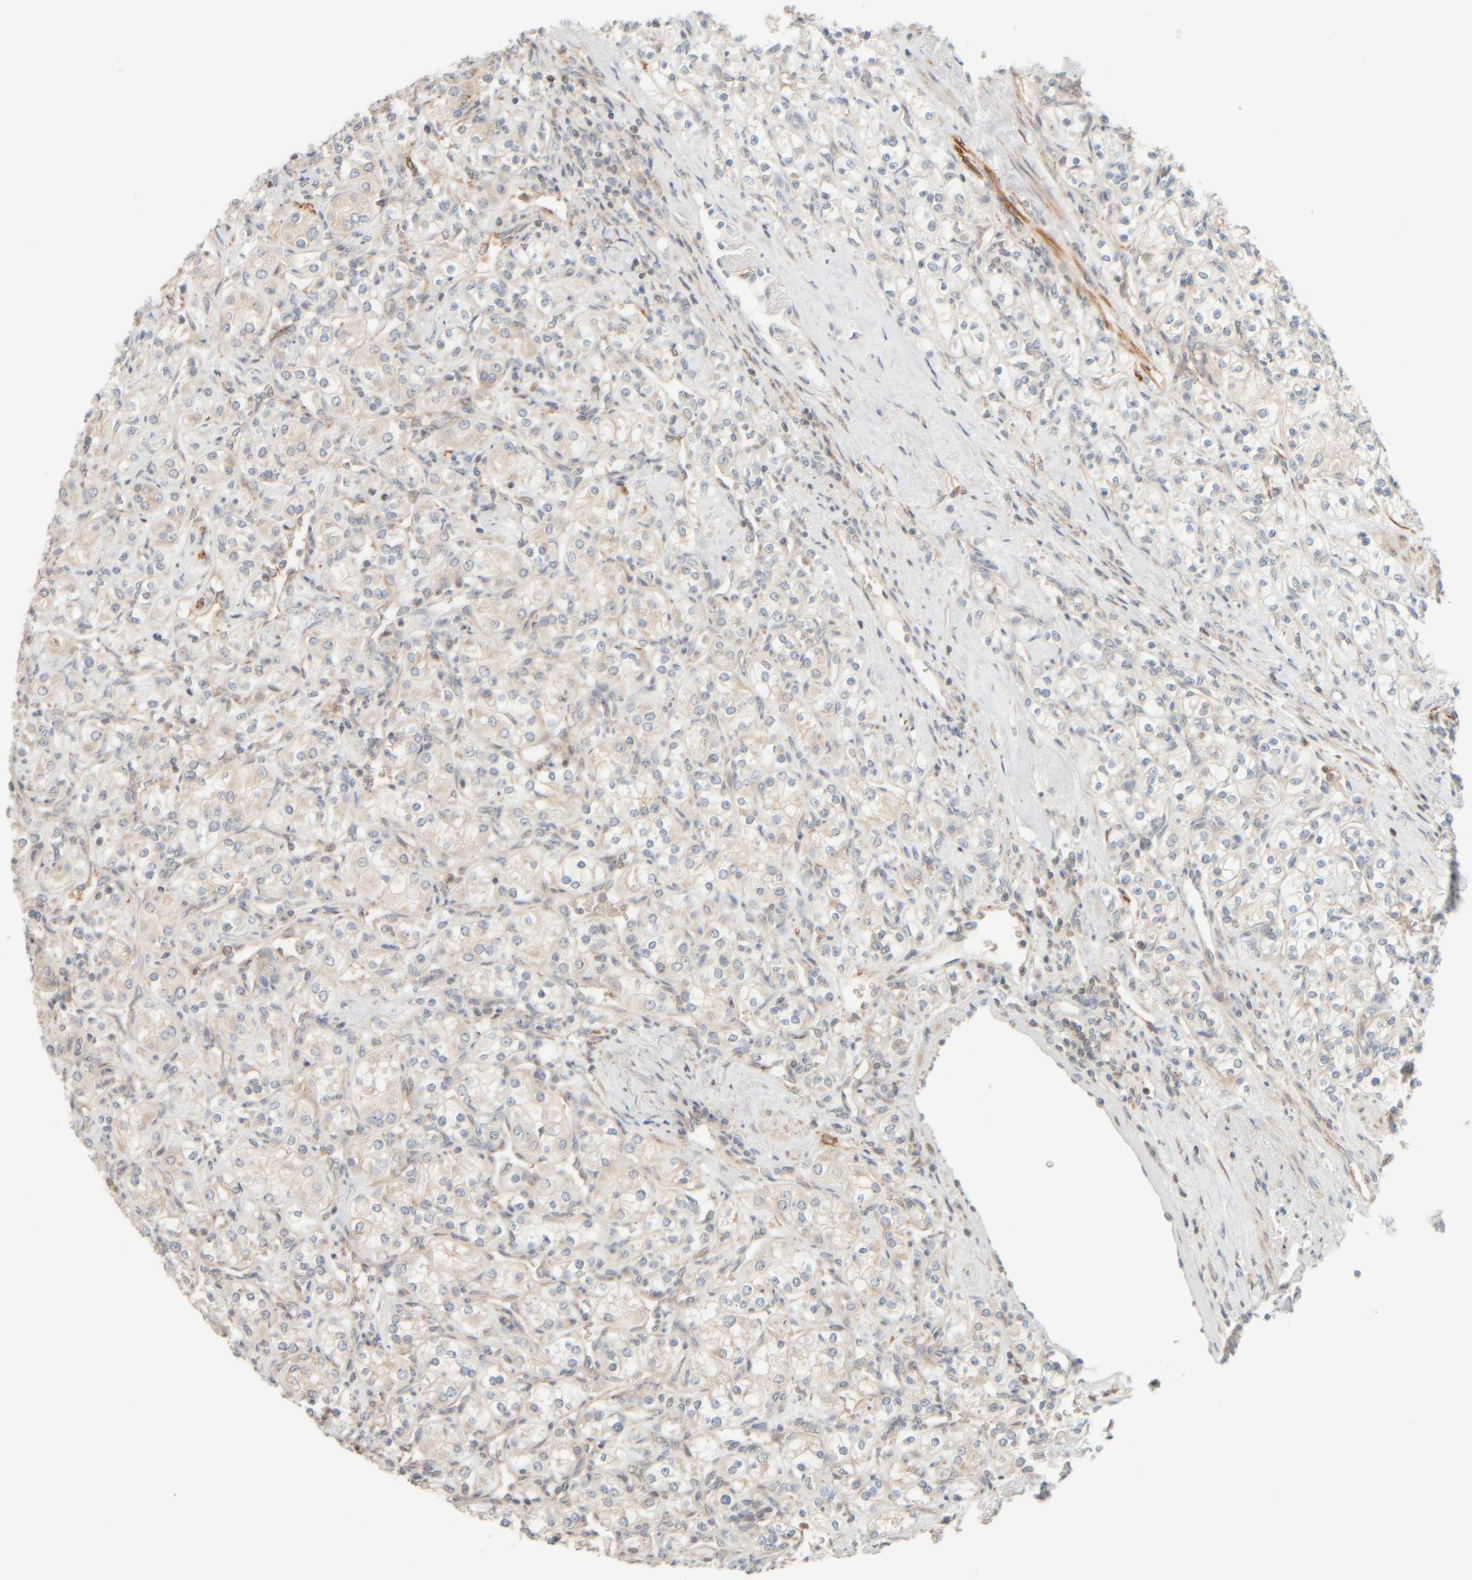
{"staining": {"intensity": "negative", "quantity": "none", "location": "none"}, "tissue": "renal cancer", "cell_type": "Tumor cells", "image_type": "cancer", "snomed": [{"axis": "morphology", "description": "Adenocarcinoma, NOS"}, {"axis": "topography", "description": "Kidney"}], "caption": "Renal adenocarcinoma was stained to show a protein in brown. There is no significant expression in tumor cells. The staining is performed using DAB brown chromogen with nuclei counter-stained in using hematoxylin.", "gene": "PTGES3L-AARSD1", "patient": {"sex": "male", "age": 77}}